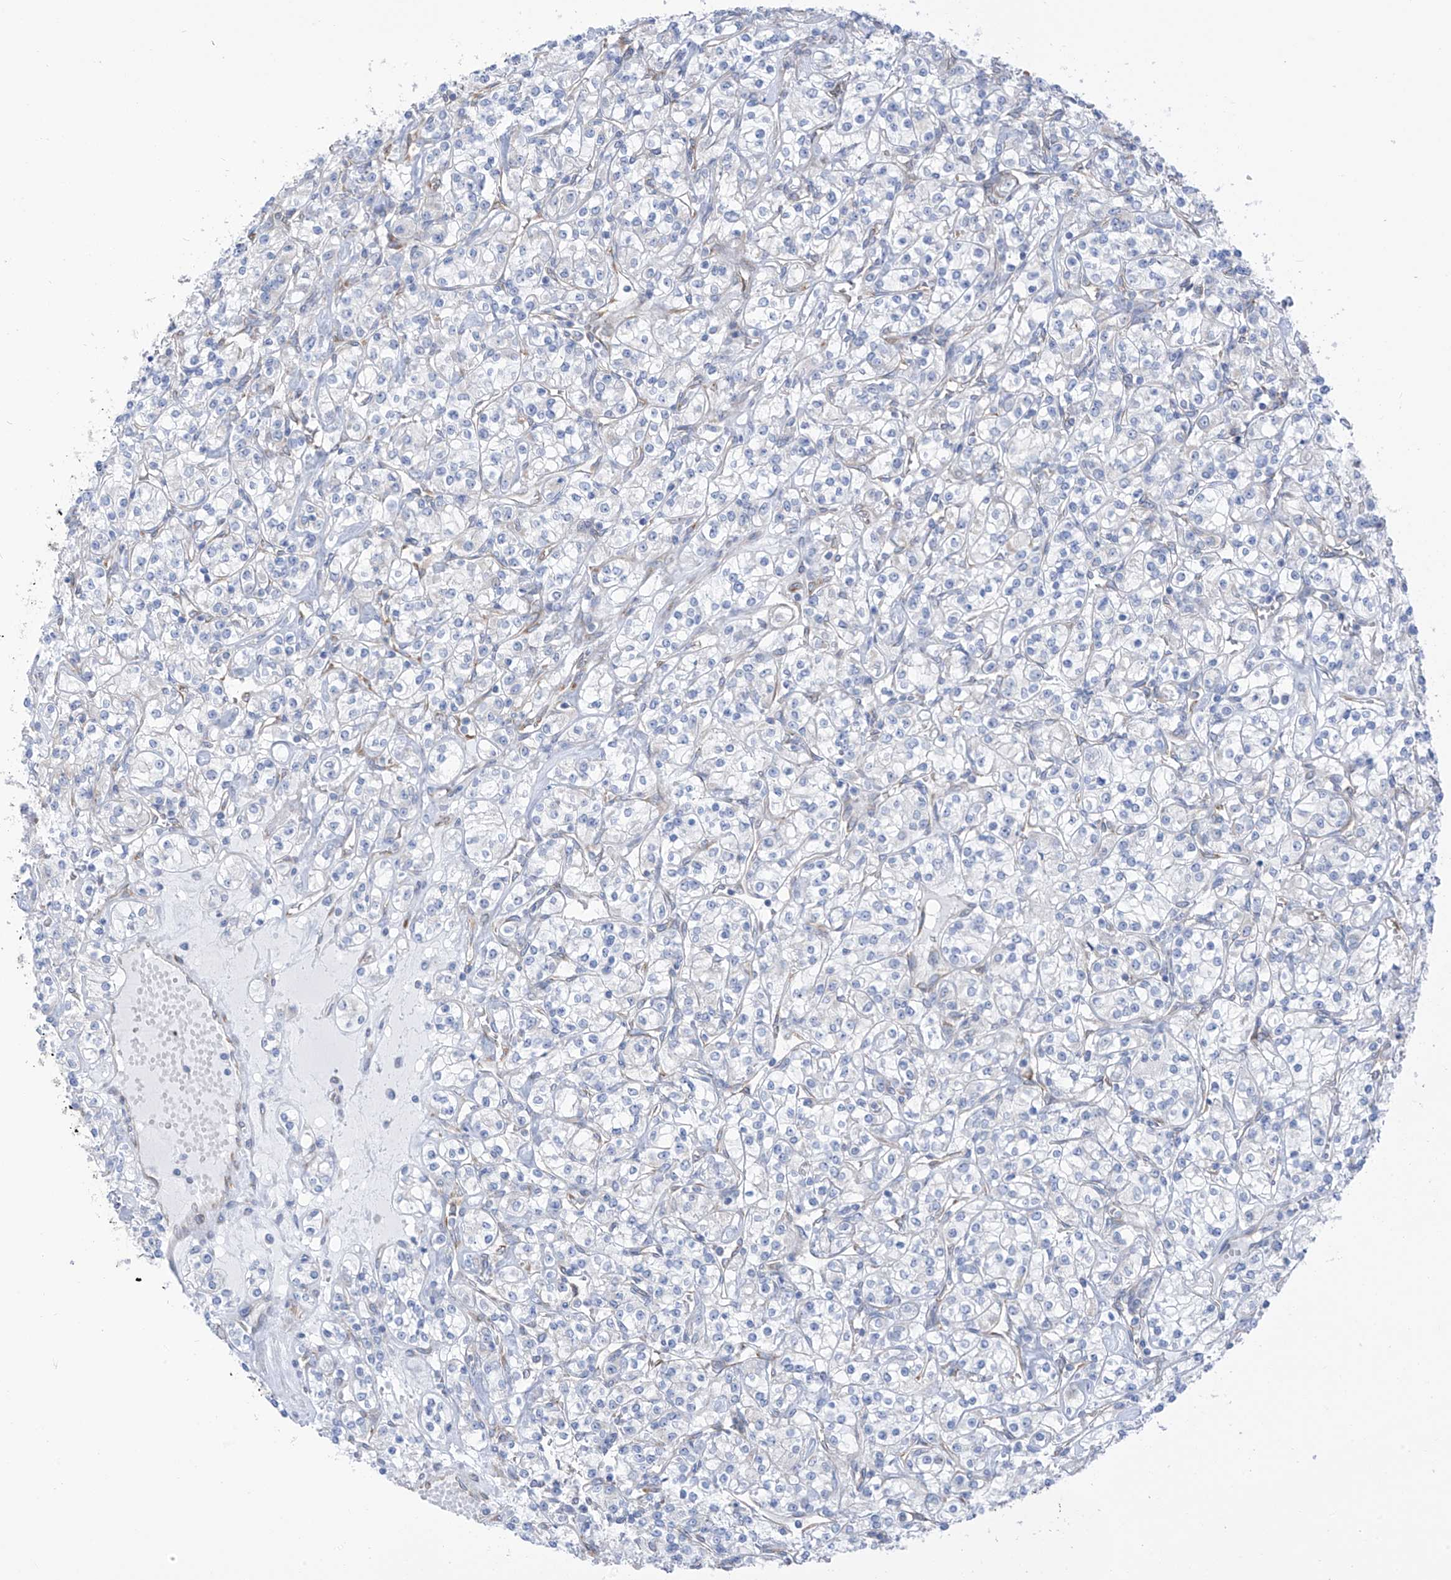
{"staining": {"intensity": "negative", "quantity": "none", "location": "none"}, "tissue": "renal cancer", "cell_type": "Tumor cells", "image_type": "cancer", "snomed": [{"axis": "morphology", "description": "Adenocarcinoma, NOS"}, {"axis": "topography", "description": "Kidney"}], "caption": "Immunohistochemistry micrograph of adenocarcinoma (renal) stained for a protein (brown), which displays no positivity in tumor cells.", "gene": "RCN2", "patient": {"sex": "male", "age": 77}}